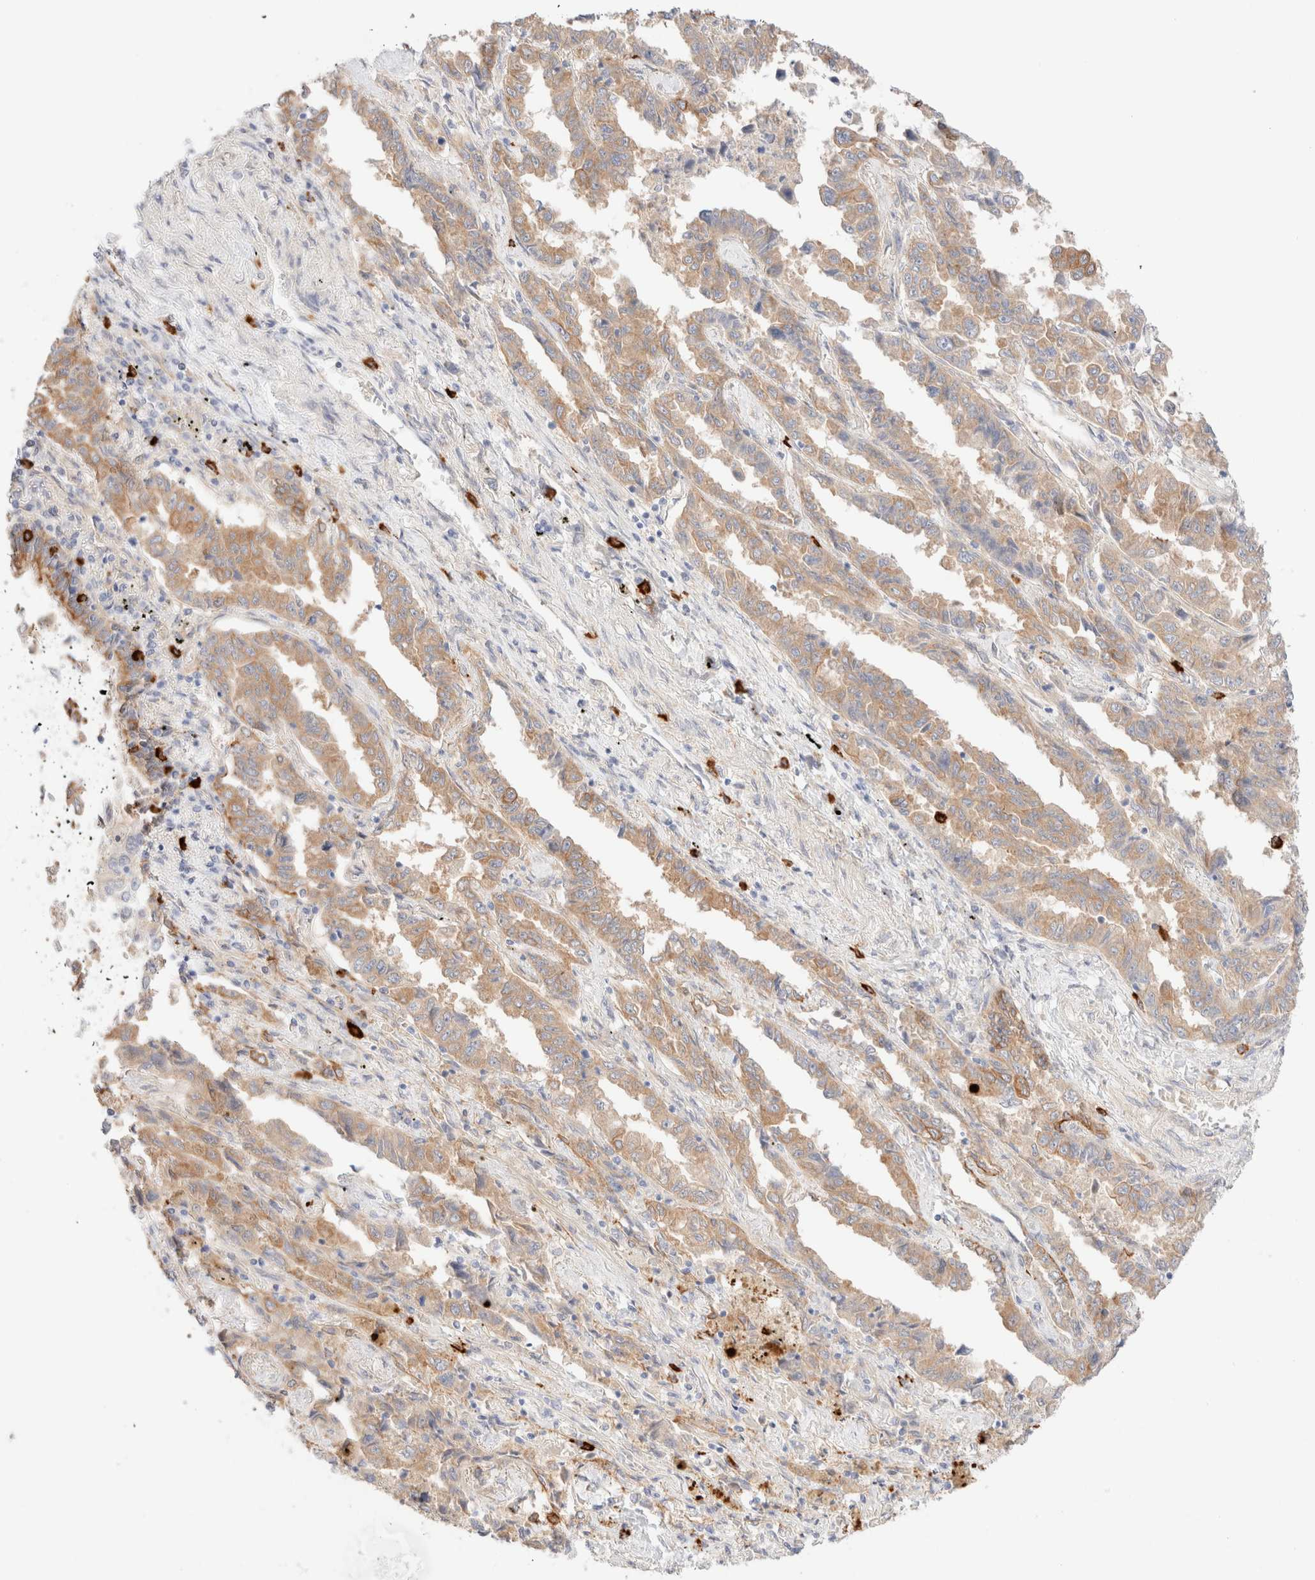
{"staining": {"intensity": "moderate", "quantity": ">75%", "location": "cytoplasmic/membranous"}, "tissue": "lung cancer", "cell_type": "Tumor cells", "image_type": "cancer", "snomed": [{"axis": "morphology", "description": "Adenocarcinoma, NOS"}, {"axis": "topography", "description": "Lung"}], "caption": "Lung cancer was stained to show a protein in brown. There is medium levels of moderate cytoplasmic/membranous positivity in about >75% of tumor cells.", "gene": "NIBAN2", "patient": {"sex": "female", "age": 51}}